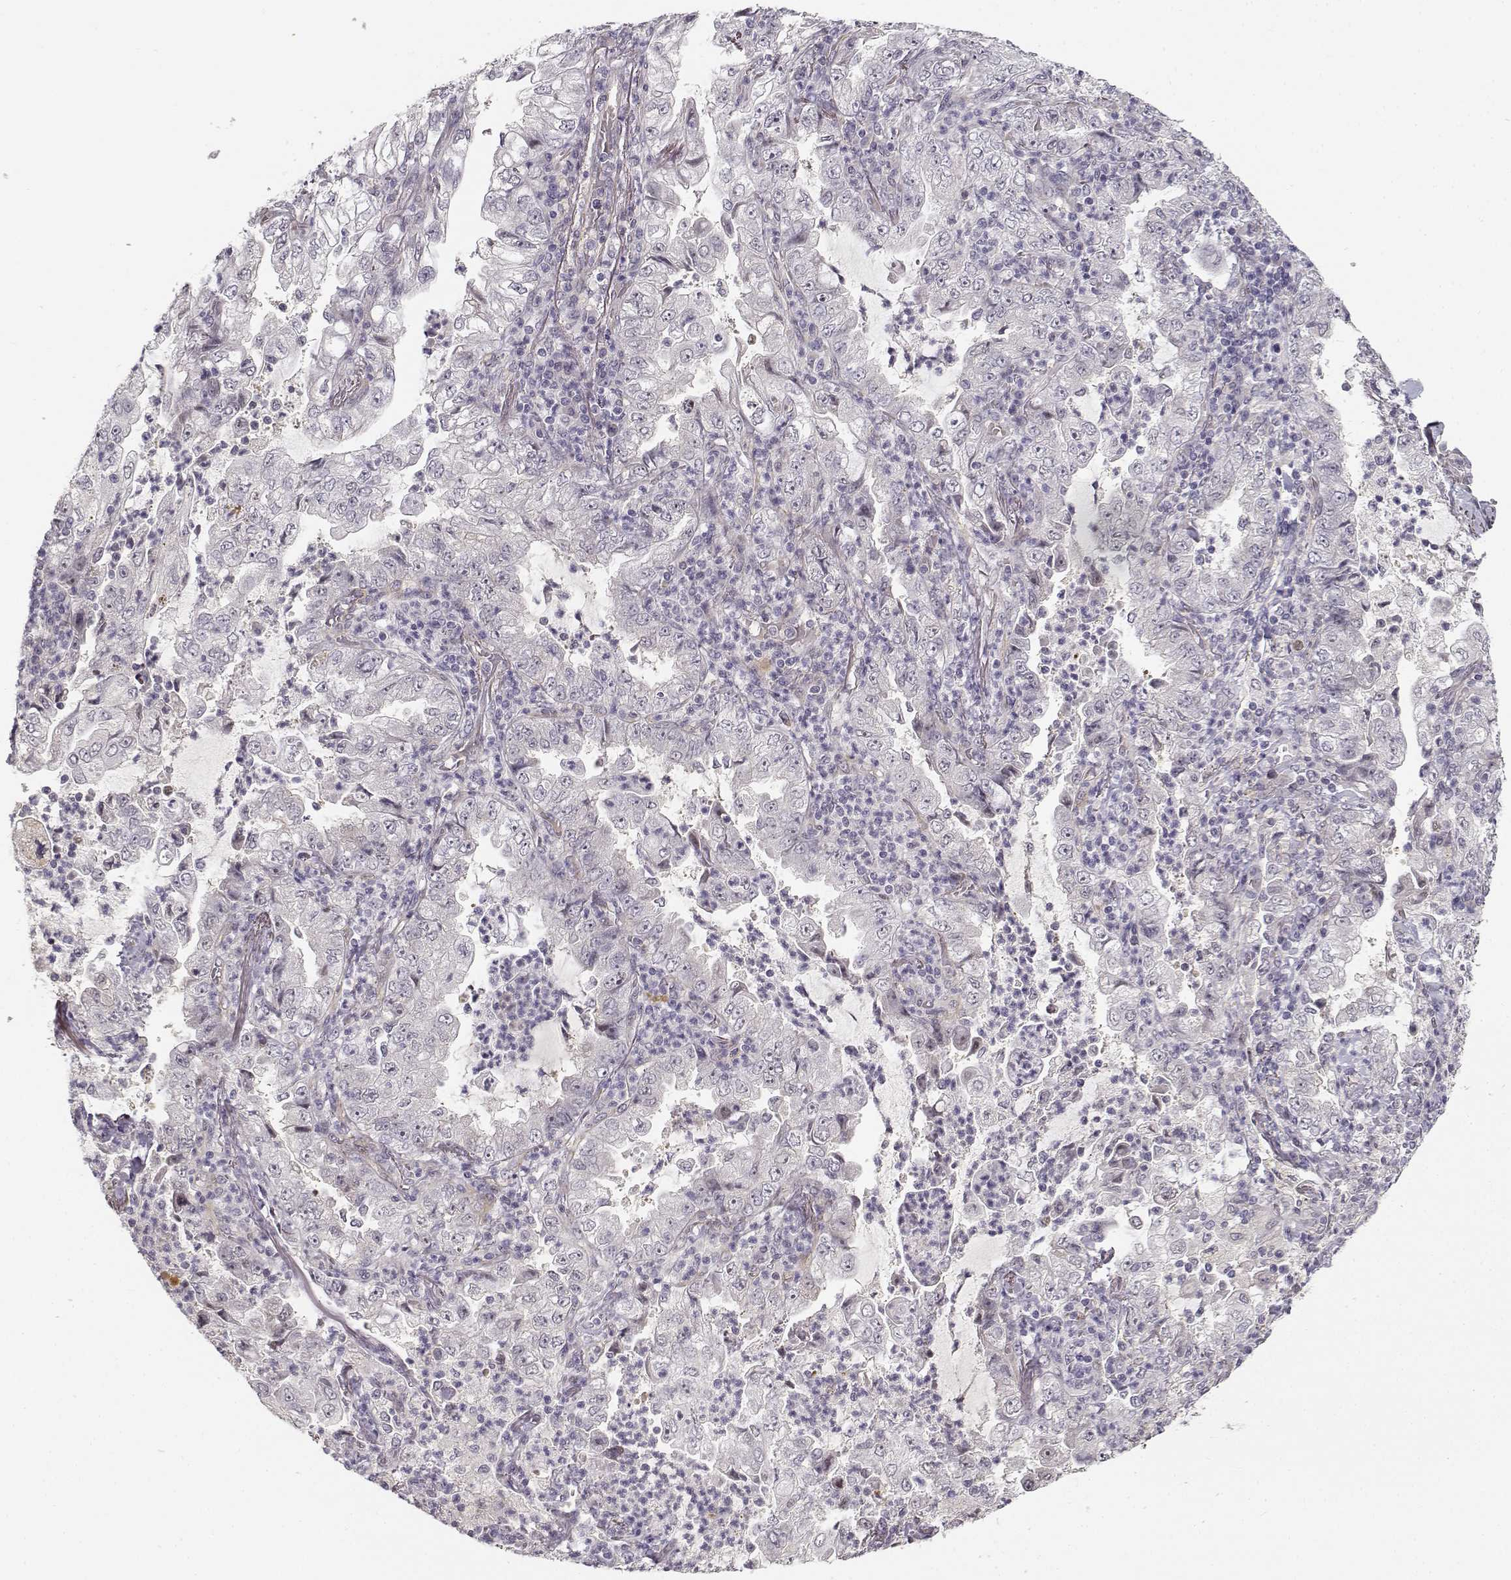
{"staining": {"intensity": "negative", "quantity": "none", "location": "none"}, "tissue": "lung cancer", "cell_type": "Tumor cells", "image_type": "cancer", "snomed": [{"axis": "morphology", "description": "Adenocarcinoma, NOS"}, {"axis": "topography", "description": "Lung"}], "caption": "Lung adenocarcinoma was stained to show a protein in brown. There is no significant expression in tumor cells. (DAB IHC with hematoxylin counter stain).", "gene": "RGS9BP", "patient": {"sex": "female", "age": 73}}